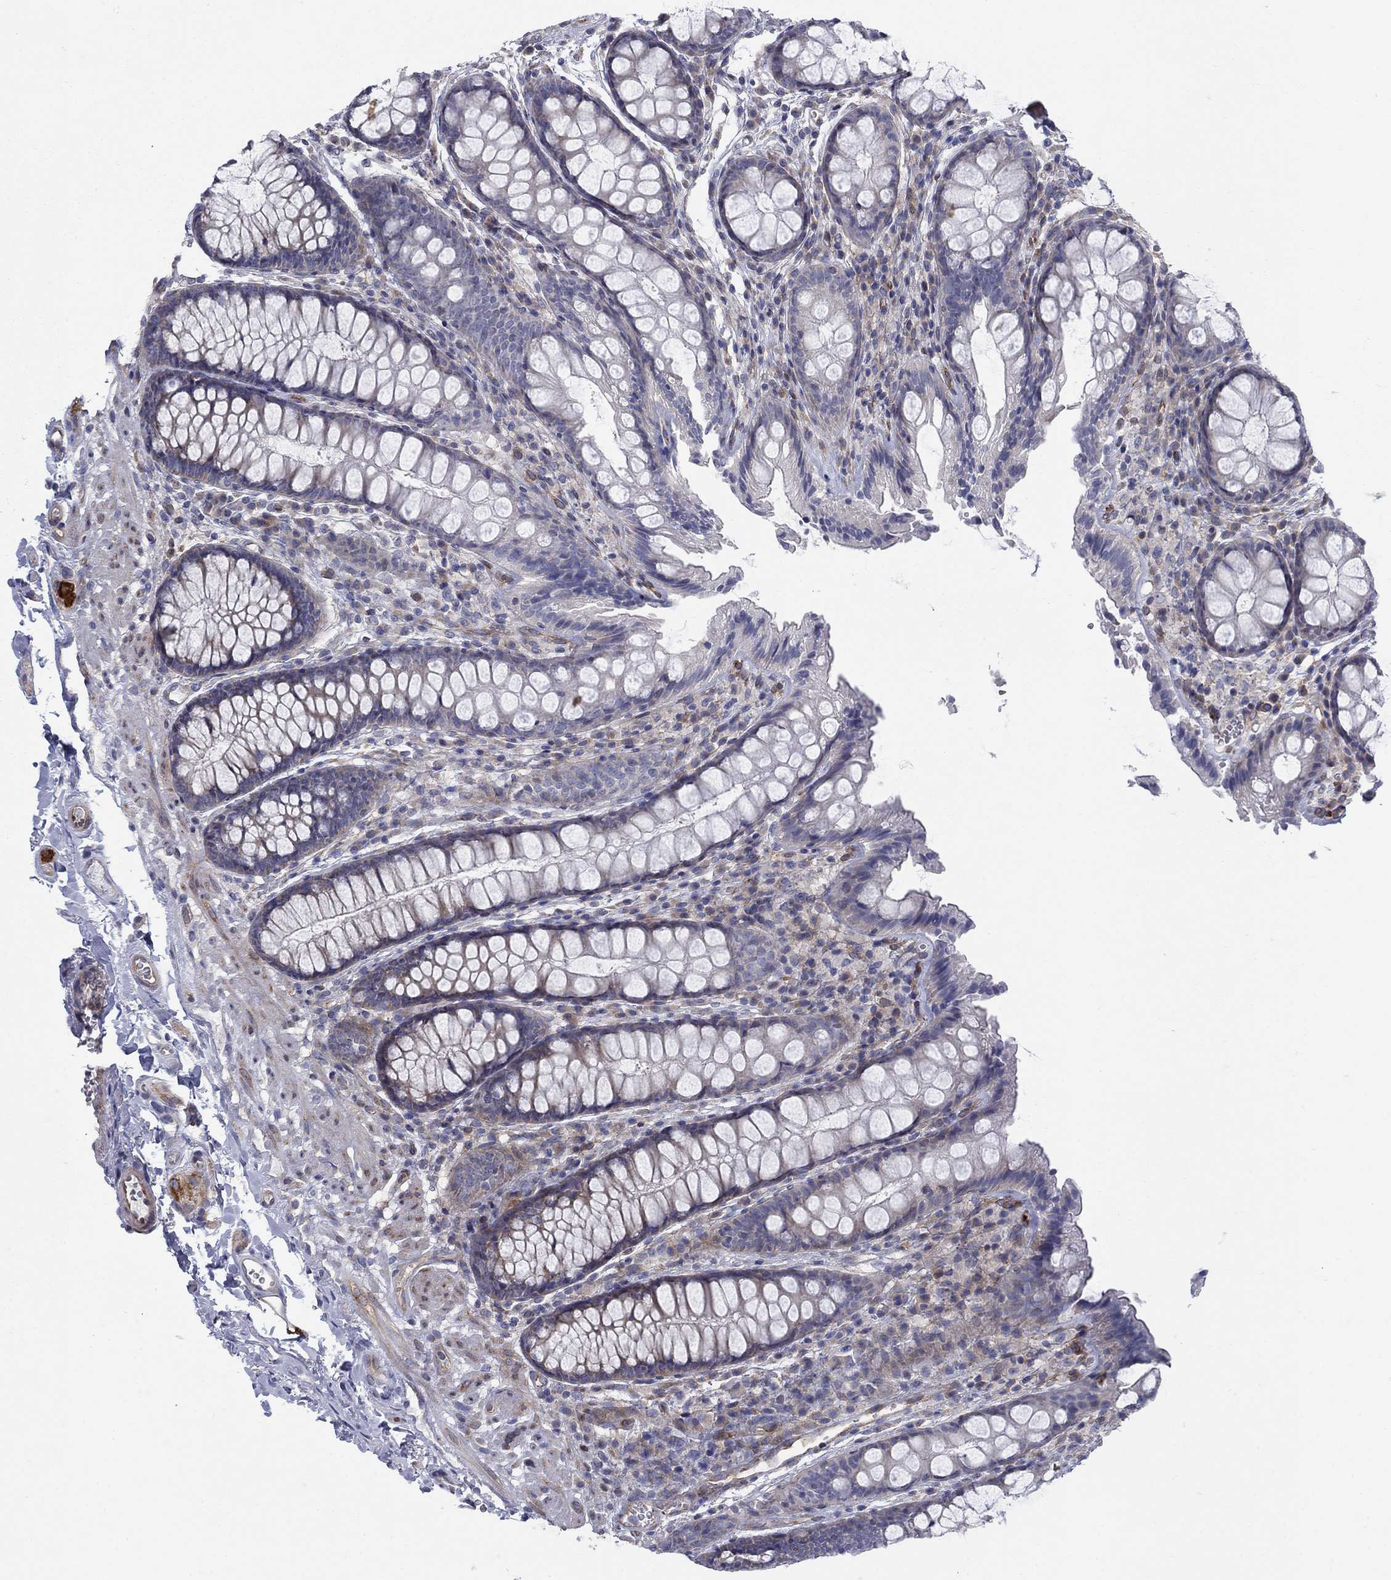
{"staining": {"intensity": "weak", "quantity": "25%-75%", "location": "cytoplasmic/membranous"}, "tissue": "colon", "cell_type": "Endothelial cells", "image_type": "normal", "snomed": [{"axis": "morphology", "description": "Normal tissue, NOS"}, {"axis": "topography", "description": "Colon"}], "caption": "High-power microscopy captured an immunohistochemistry (IHC) histopathology image of normal colon, revealing weak cytoplasmic/membranous positivity in about 25%-75% of endothelial cells.", "gene": "FXR1", "patient": {"sex": "female", "age": 86}}